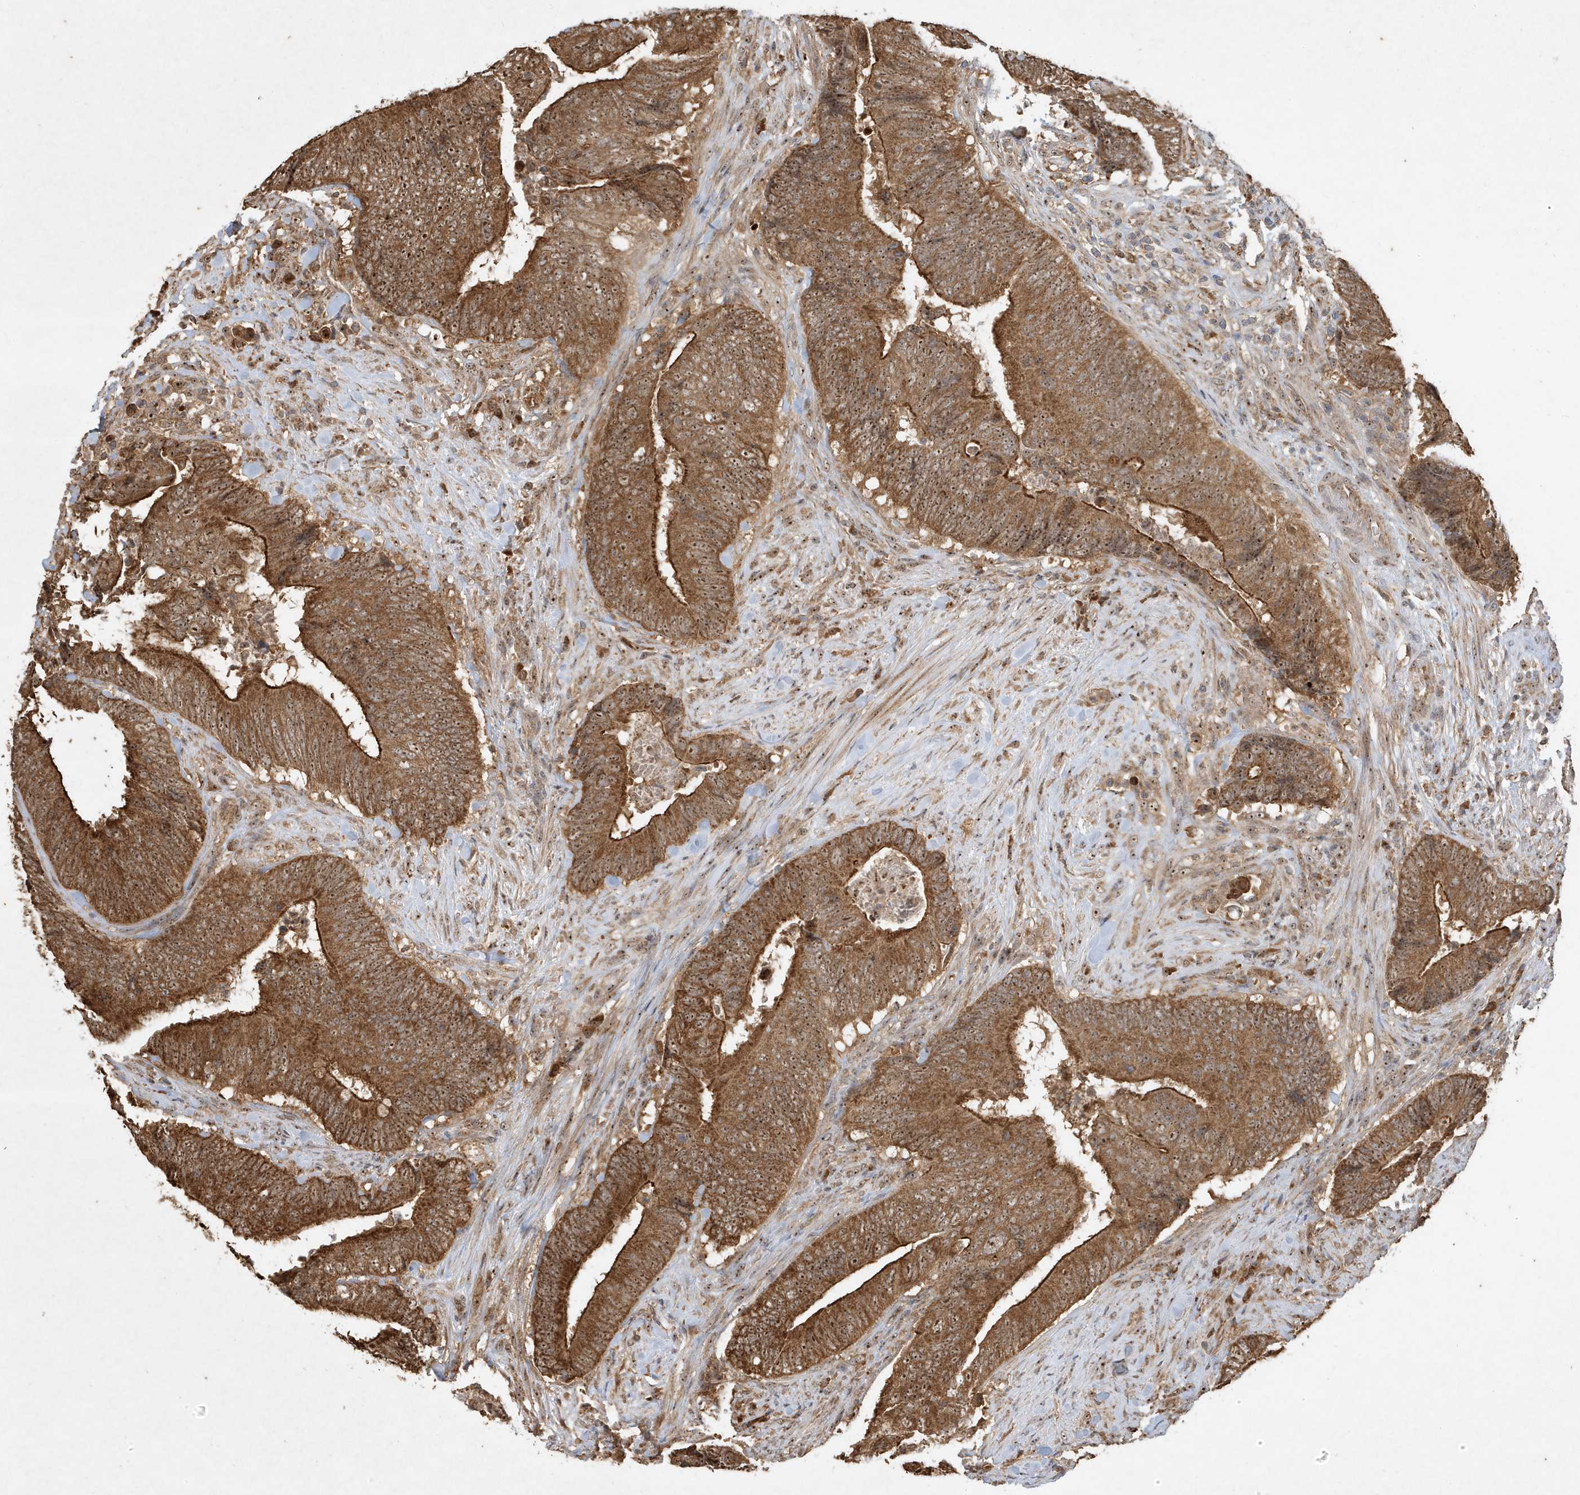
{"staining": {"intensity": "strong", "quantity": ">75%", "location": "cytoplasmic/membranous,nuclear"}, "tissue": "colorectal cancer", "cell_type": "Tumor cells", "image_type": "cancer", "snomed": [{"axis": "morphology", "description": "Normal tissue, NOS"}, {"axis": "morphology", "description": "Adenocarcinoma, NOS"}, {"axis": "topography", "description": "Colon"}], "caption": "Protein staining of colorectal adenocarcinoma tissue exhibits strong cytoplasmic/membranous and nuclear staining in about >75% of tumor cells.", "gene": "ABCB9", "patient": {"sex": "male", "age": 56}}